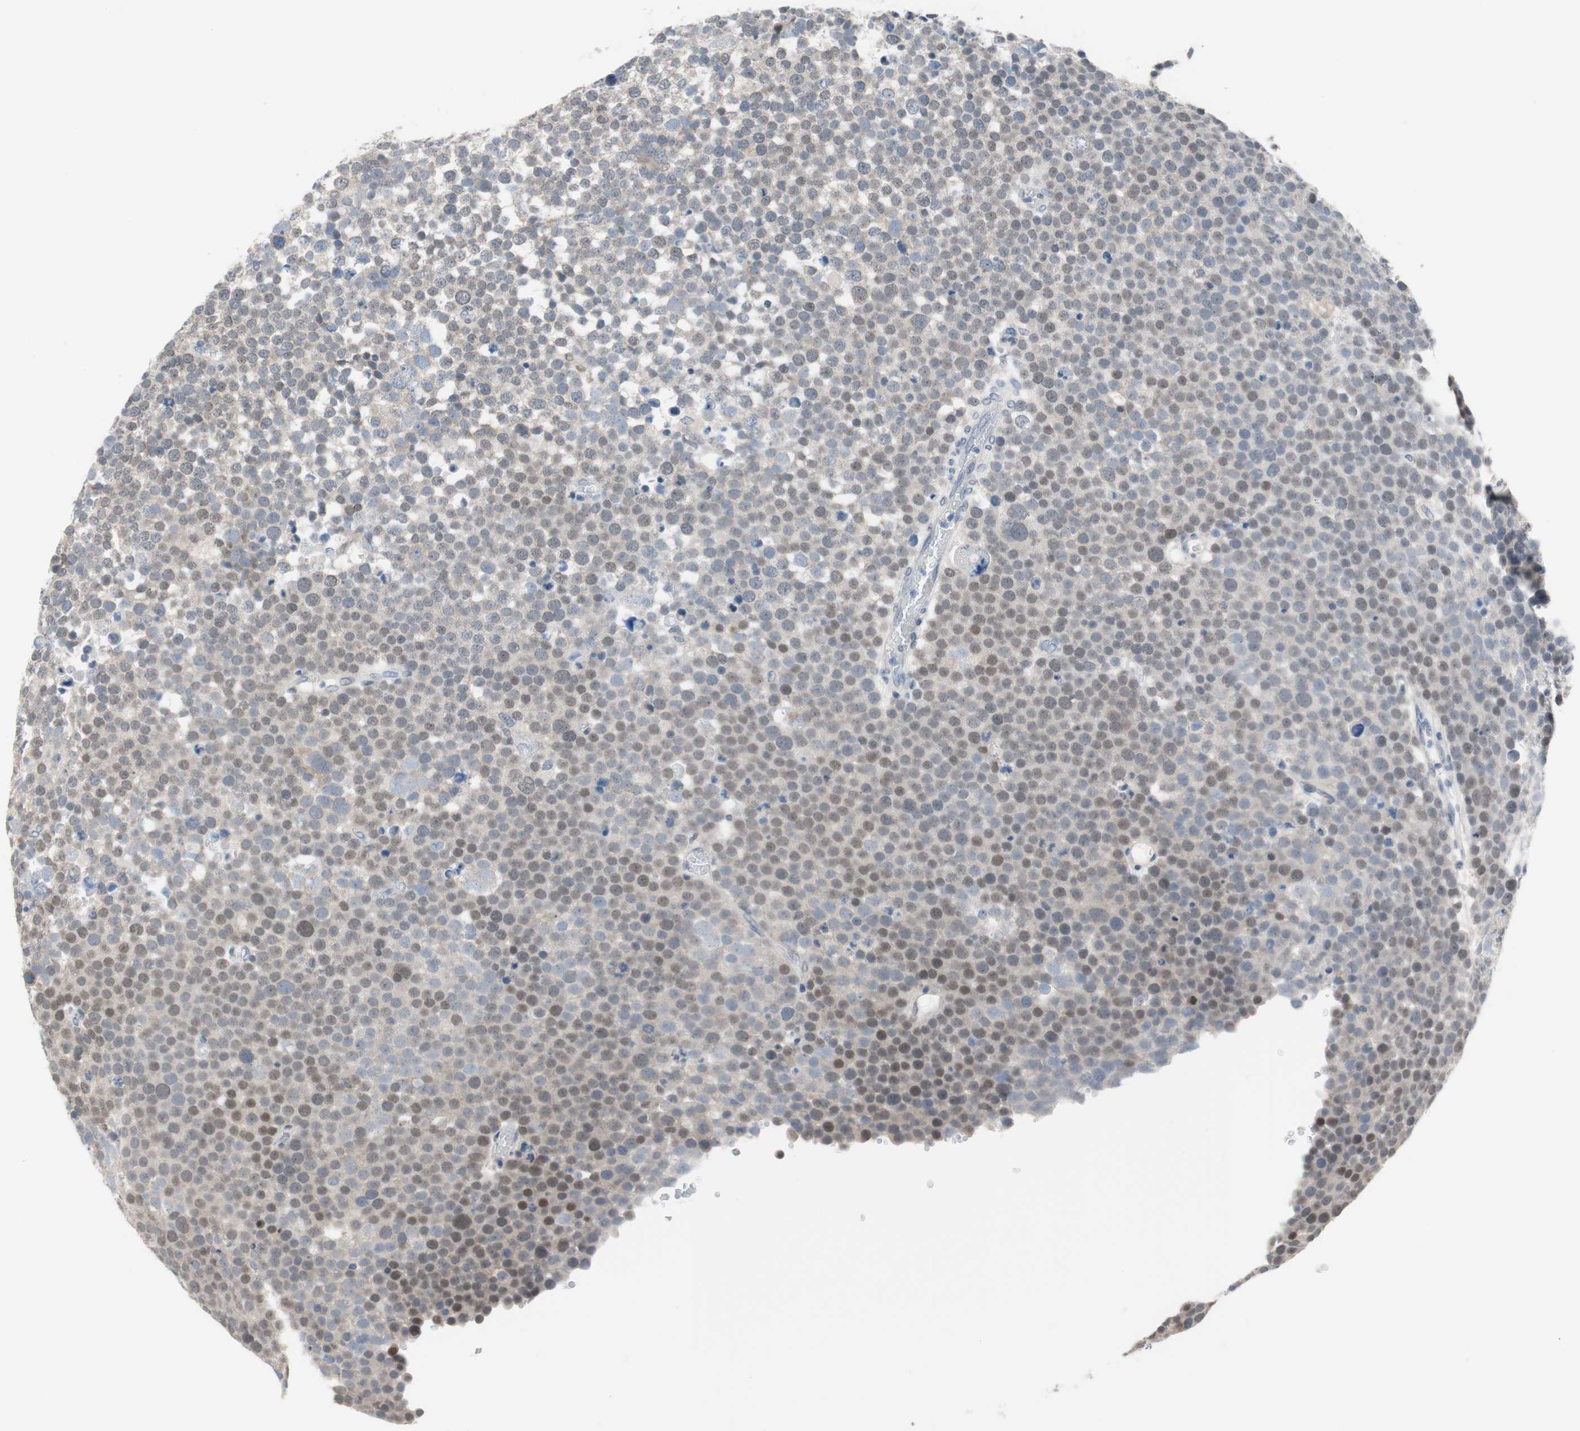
{"staining": {"intensity": "weak", "quantity": "25%-75%", "location": "nuclear"}, "tissue": "testis cancer", "cell_type": "Tumor cells", "image_type": "cancer", "snomed": [{"axis": "morphology", "description": "Seminoma, NOS"}, {"axis": "topography", "description": "Testis"}], "caption": "Protein staining displays weak nuclear positivity in about 25%-75% of tumor cells in testis seminoma.", "gene": "GRHL1", "patient": {"sex": "male", "age": 71}}